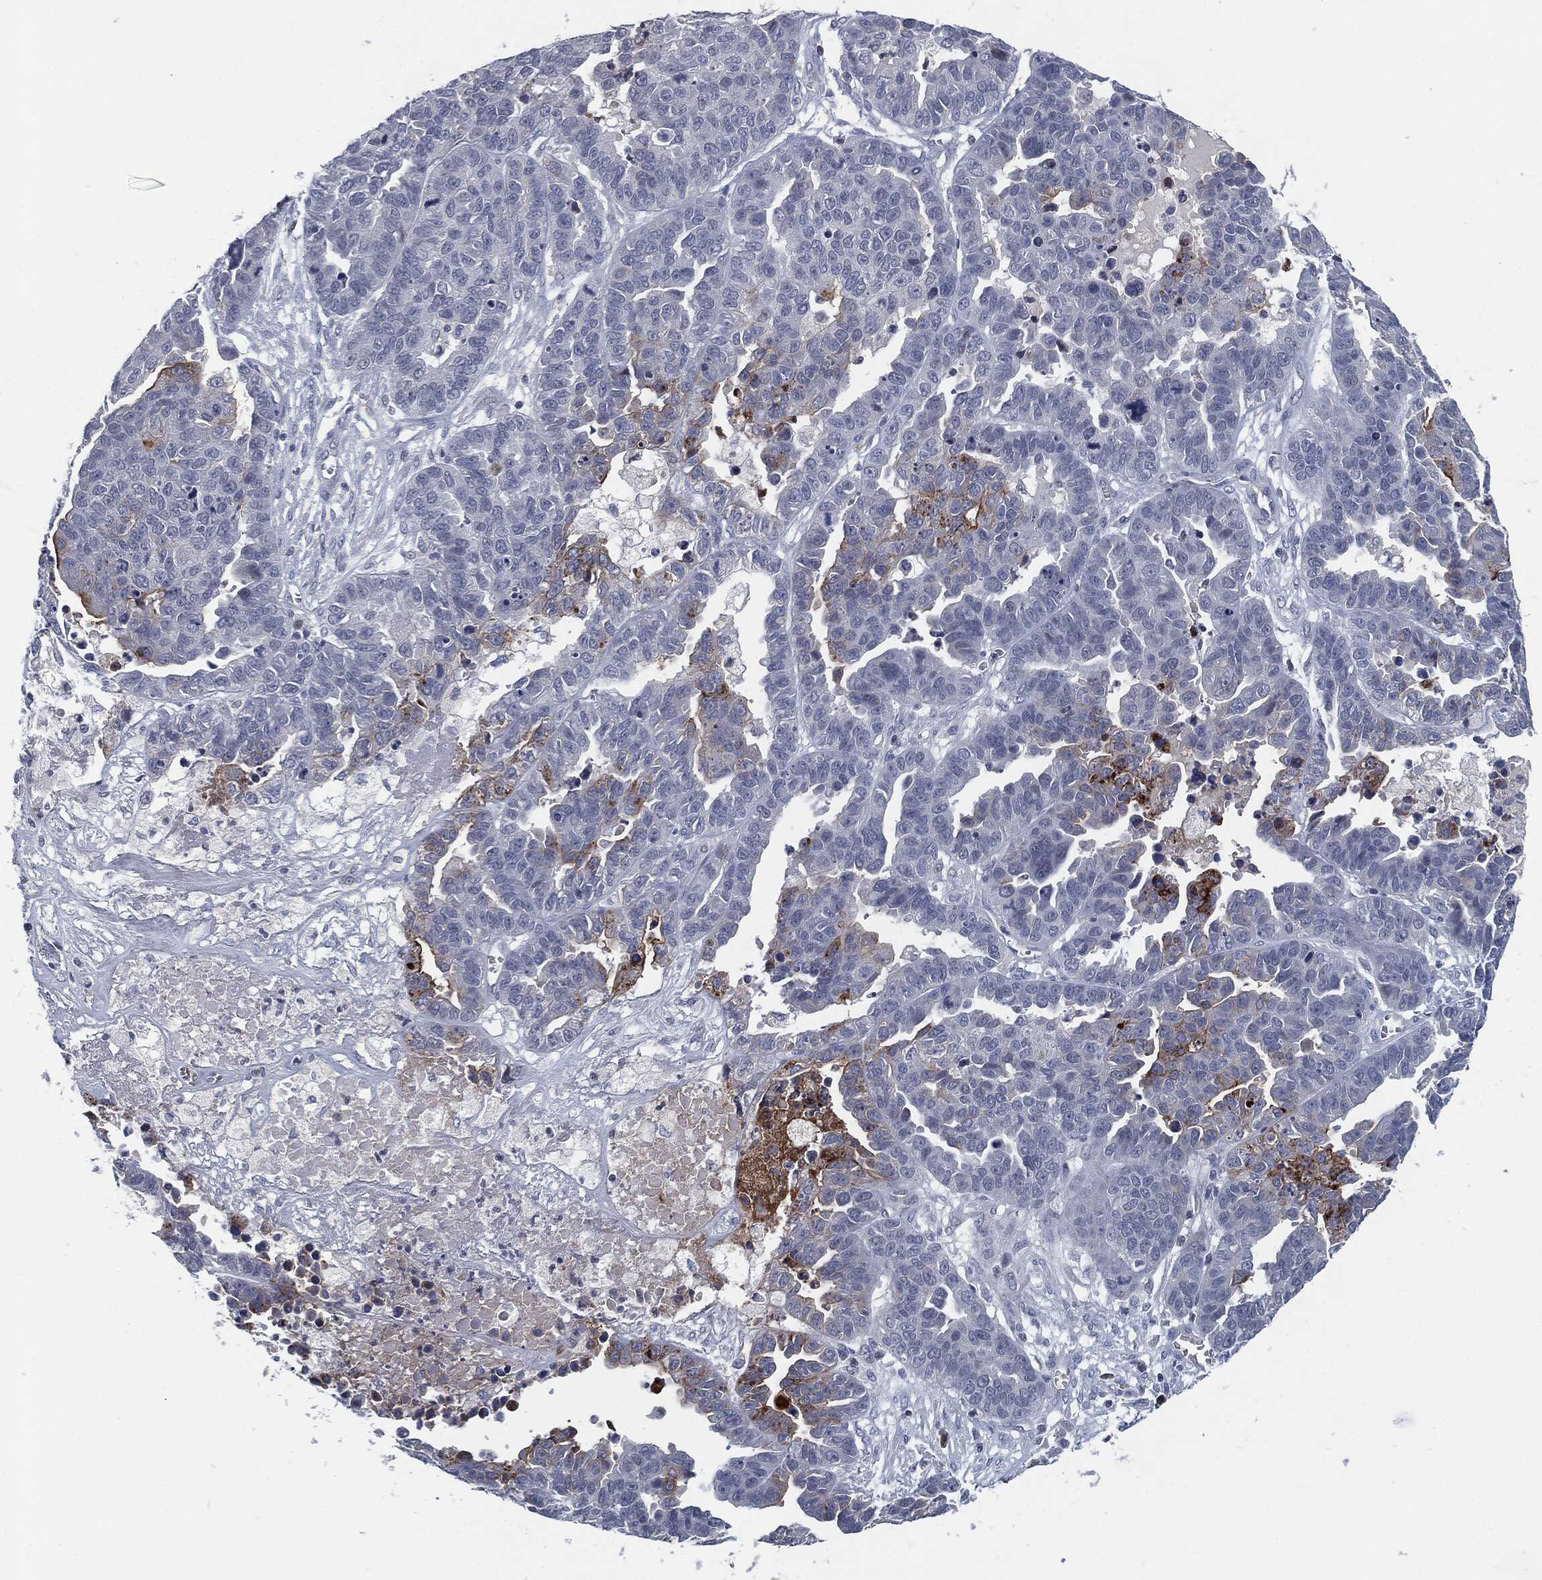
{"staining": {"intensity": "moderate", "quantity": "<25%", "location": "cytoplasmic/membranous"}, "tissue": "ovarian cancer", "cell_type": "Tumor cells", "image_type": "cancer", "snomed": [{"axis": "morphology", "description": "Cystadenocarcinoma, serous, NOS"}, {"axis": "topography", "description": "Ovary"}], "caption": "Ovarian cancer stained with immunohistochemistry demonstrates moderate cytoplasmic/membranous staining in about <25% of tumor cells. The staining was performed using DAB, with brown indicating positive protein expression. Nuclei are stained blue with hematoxylin.", "gene": "PROM1", "patient": {"sex": "female", "age": 87}}